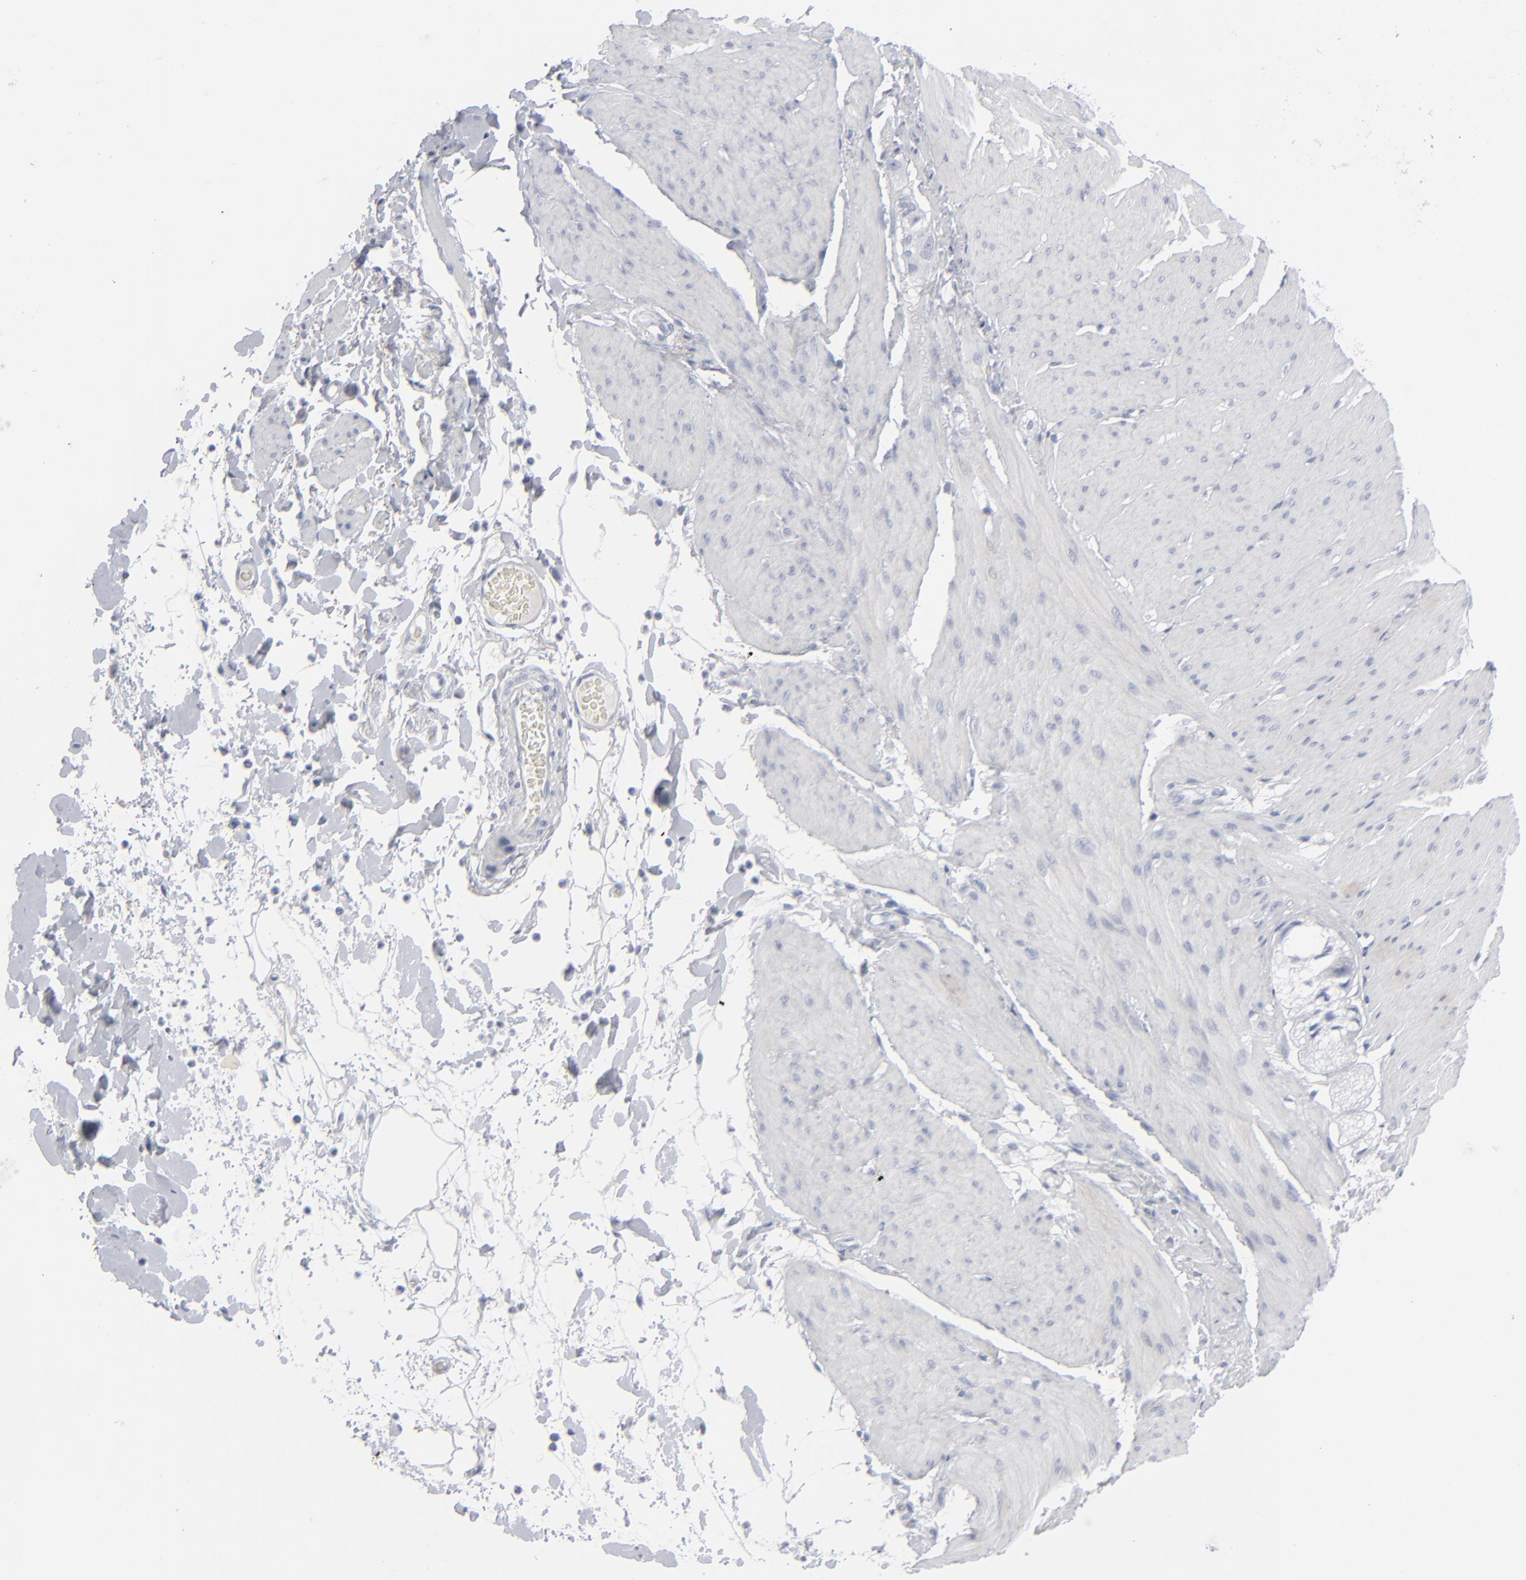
{"staining": {"intensity": "negative", "quantity": "none", "location": "none"}, "tissue": "smooth muscle", "cell_type": "Smooth muscle cells", "image_type": "normal", "snomed": [{"axis": "morphology", "description": "Normal tissue, NOS"}, {"axis": "topography", "description": "Smooth muscle"}, {"axis": "topography", "description": "Colon"}], "caption": "IHC of normal smooth muscle displays no staining in smooth muscle cells.", "gene": "MSLN", "patient": {"sex": "male", "age": 67}}